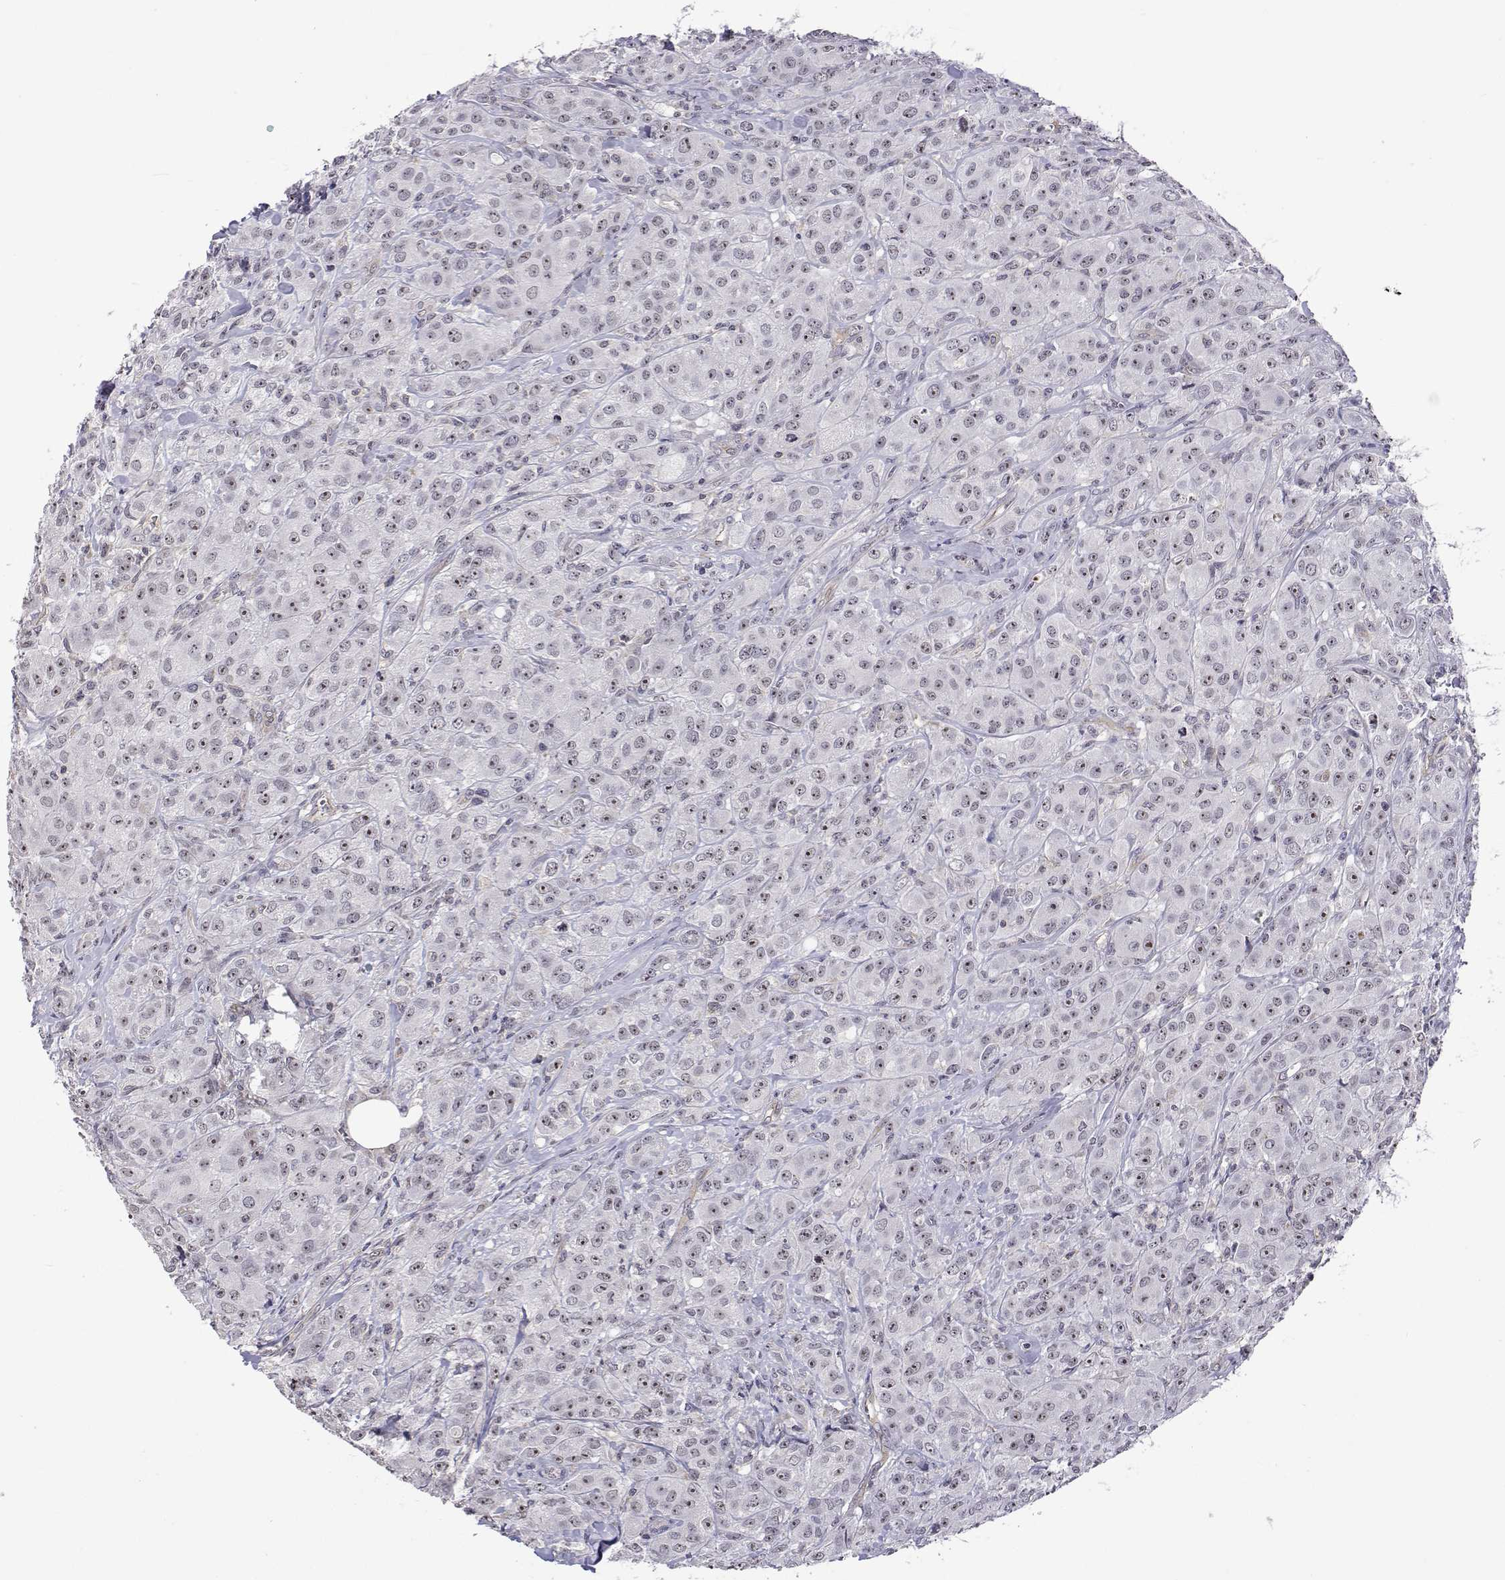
{"staining": {"intensity": "moderate", "quantity": "25%-75%", "location": "nuclear"}, "tissue": "breast cancer", "cell_type": "Tumor cells", "image_type": "cancer", "snomed": [{"axis": "morphology", "description": "Duct carcinoma"}, {"axis": "topography", "description": "Breast"}], "caption": "The image demonstrates staining of breast cancer (infiltrating ductal carcinoma), revealing moderate nuclear protein expression (brown color) within tumor cells.", "gene": "NHP2", "patient": {"sex": "female", "age": 43}}